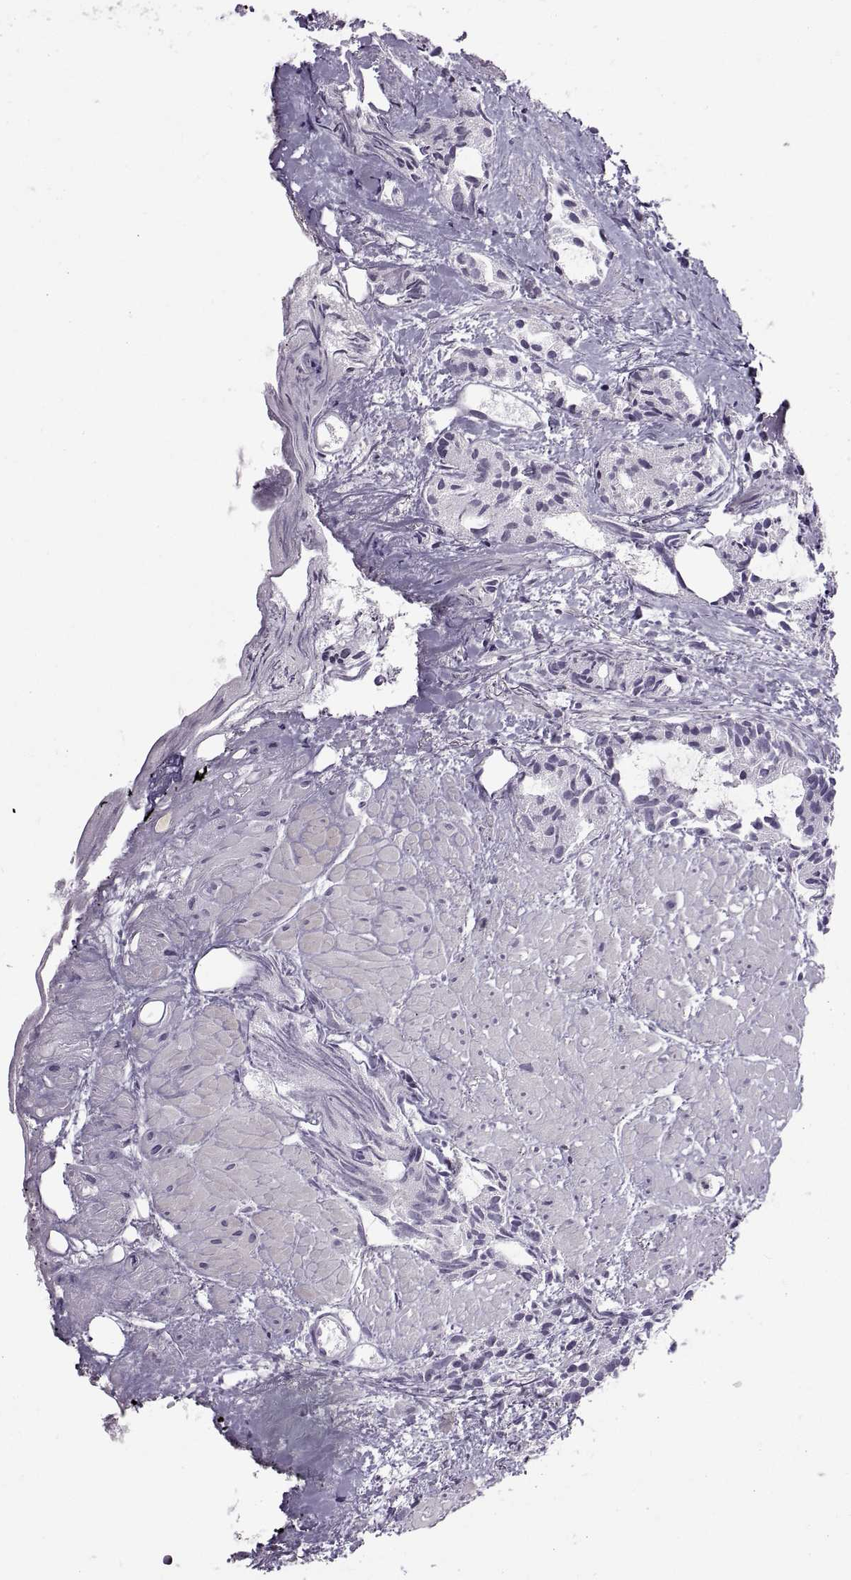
{"staining": {"intensity": "negative", "quantity": "none", "location": "none"}, "tissue": "prostate cancer", "cell_type": "Tumor cells", "image_type": "cancer", "snomed": [{"axis": "morphology", "description": "Adenocarcinoma, High grade"}, {"axis": "topography", "description": "Prostate"}], "caption": "Prostate cancer (adenocarcinoma (high-grade)) was stained to show a protein in brown. There is no significant staining in tumor cells.", "gene": "C3orf22", "patient": {"sex": "male", "age": 79}}